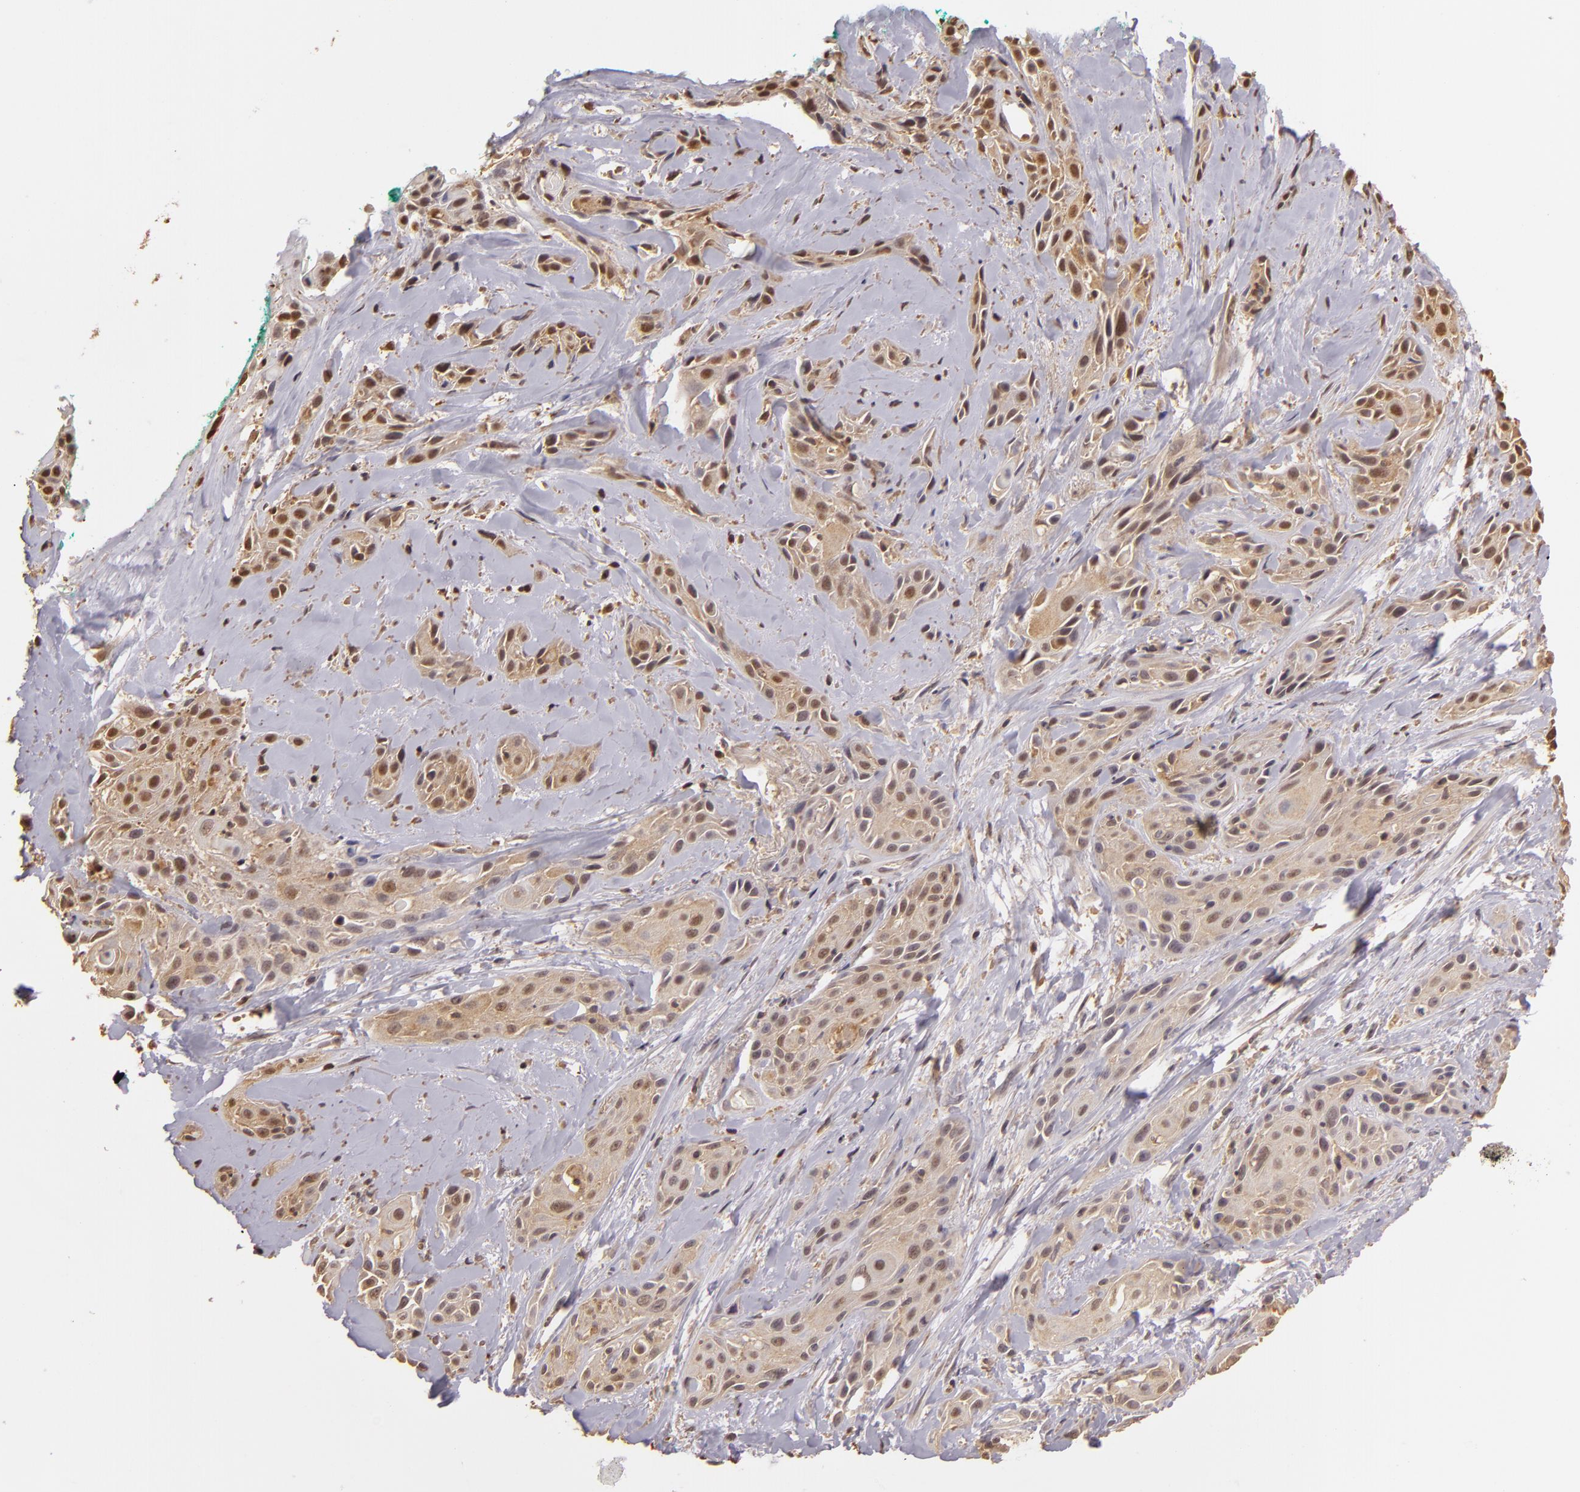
{"staining": {"intensity": "weak", "quantity": ">75%", "location": "cytoplasmic/membranous"}, "tissue": "skin cancer", "cell_type": "Tumor cells", "image_type": "cancer", "snomed": [{"axis": "morphology", "description": "Squamous cell carcinoma, NOS"}, {"axis": "topography", "description": "Skin"}, {"axis": "topography", "description": "Anal"}], "caption": "Skin squamous cell carcinoma stained with immunohistochemistry (IHC) shows weak cytoplasmic/membranous expression in approximately >75% of tumor cells. (DAB IHC with brightfield microscopy, high magnification).", "gene": "ARPC2", "patient": {"sex": "male", "age": 64}}